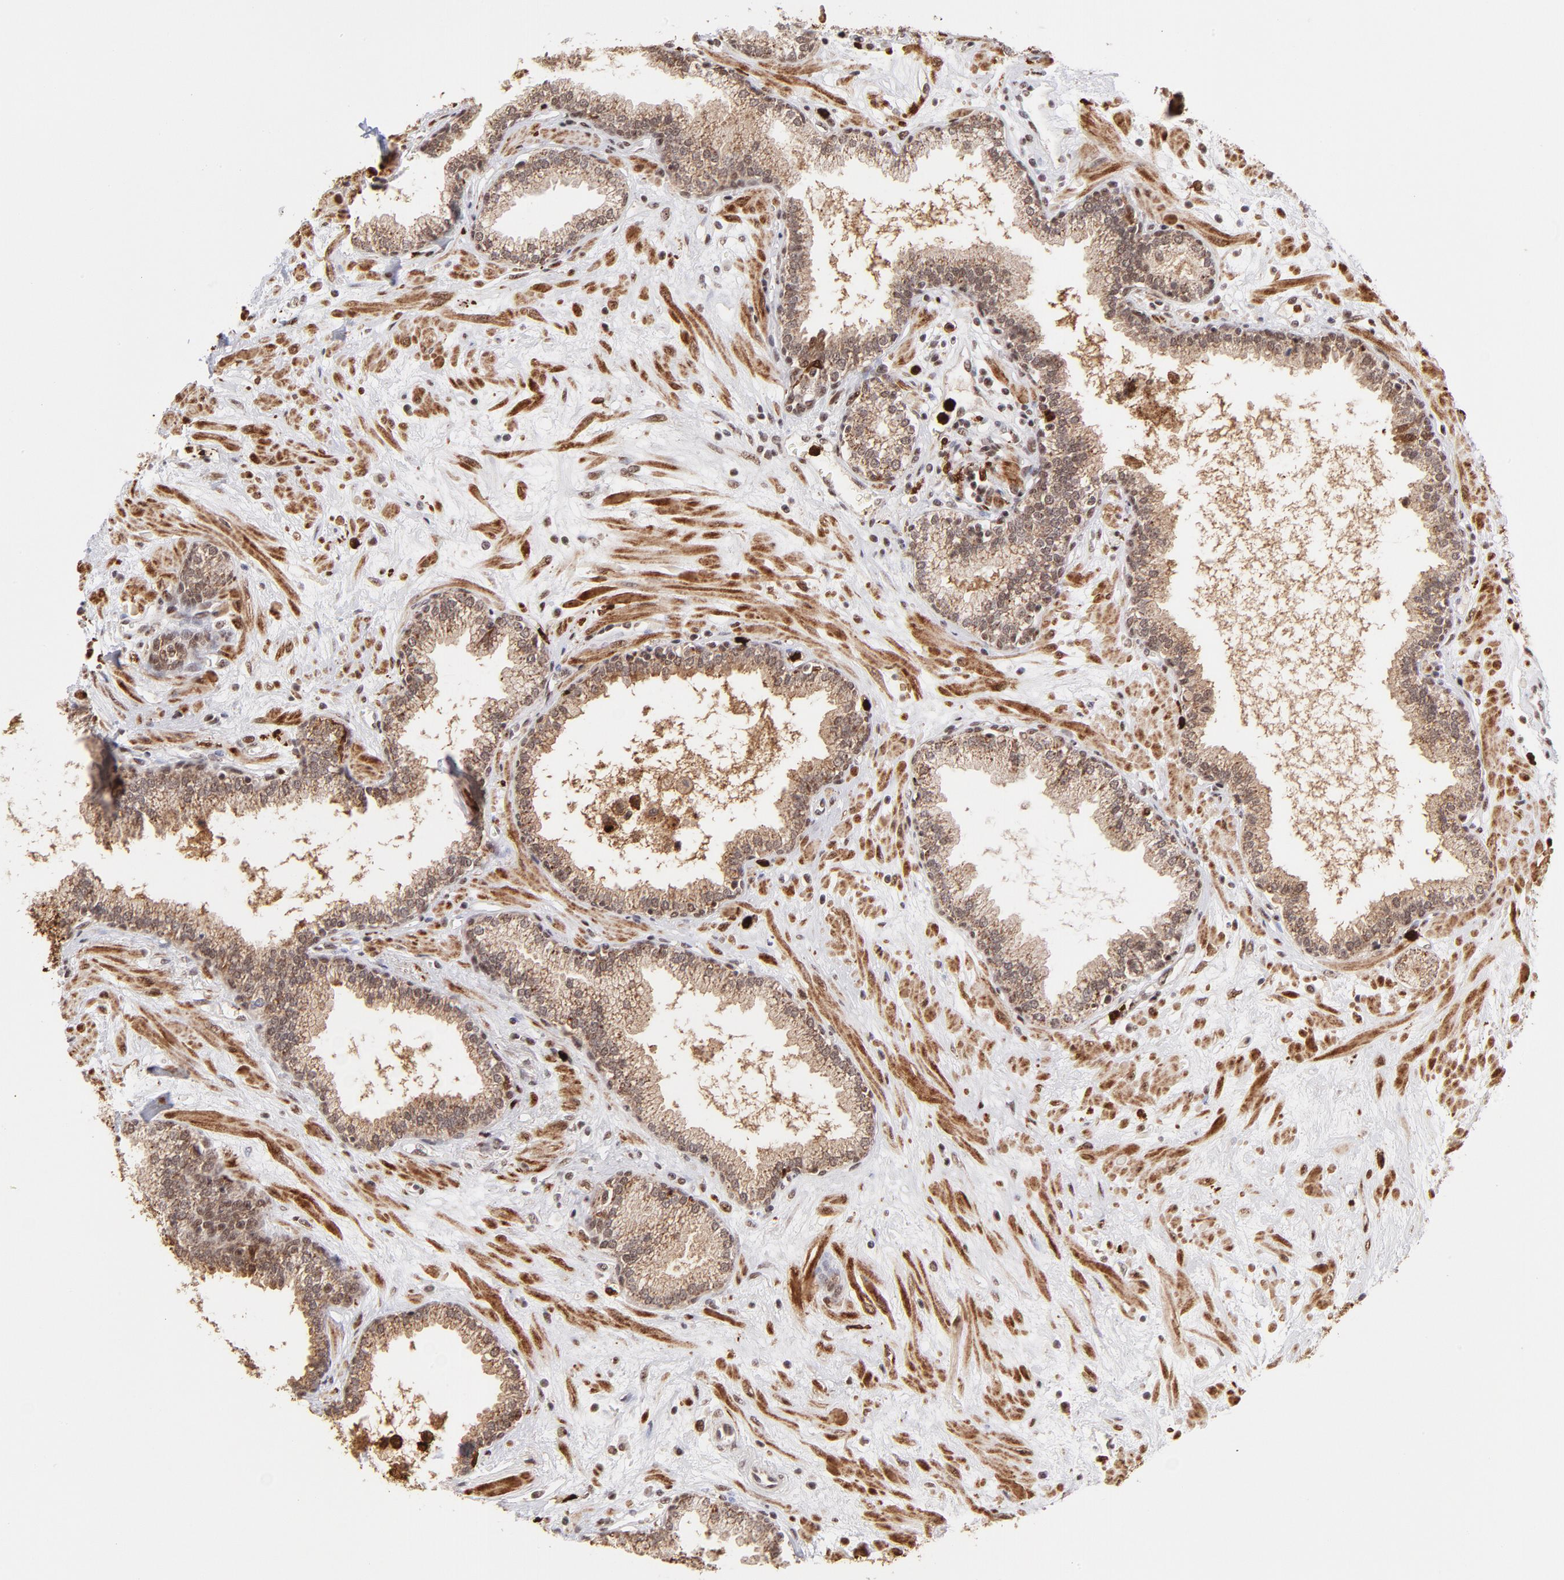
{"staining": {"intensity": "moderate", "quantity": ">75%", "location": "cytoplasmic/membranous,nuclear"}, "tissue": "prostate", "cell_type": "Glandular cells", "image_type": "normal", "snomed": [{"axis": "morphology", "description": "Normal tissue, NOS"}, {"axis": "topography", "description": "Prostate"}], "caption": "This is a photomicrograph of immunohistochemistry (IHC) staining of normal prostate, which shows moderate positivity in the cytoplasmic/membranous,nuclear of glandular cells.", "gene": "ZFX", "patient": {"sex": "male", "age": 64}}